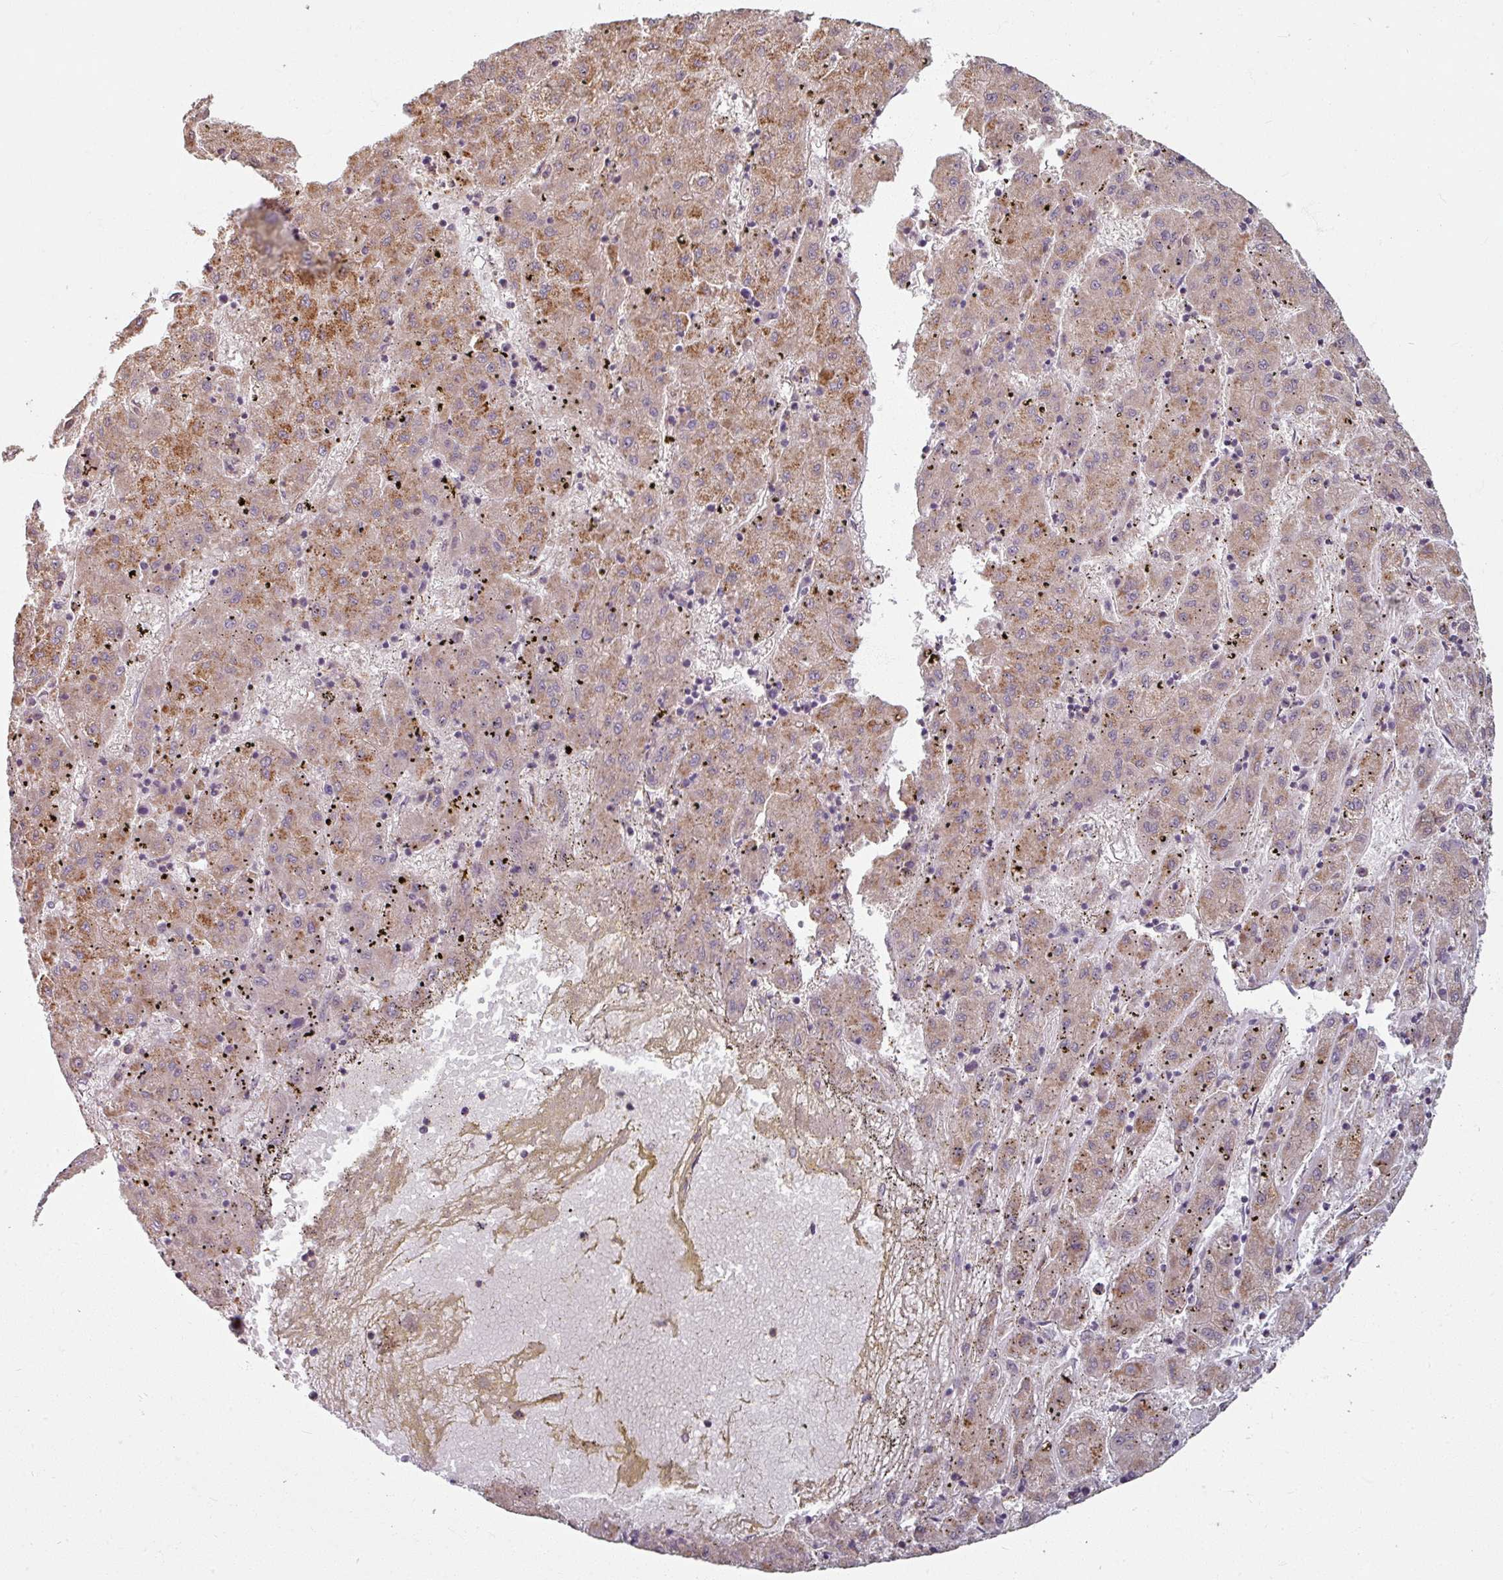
{"staining": {"intensity": "moderate", "quantity": "25%-75%", "location": "cytoplasmic/membranous"}, "tissue": "liver cancer", "cell_type": "Tumor cells", "image_type": "cancer", "snomed": [{"axis": "morphology", "description": "Carcinoma, Hepatocellular, NOS"}, {"axis": "topography", "description": "Liver"}], "caption": "Protein expression analysis of human liver hepatocellular carcinoma reveals moderate cytoplasmic/membranous positivity in about 25%-75% of tumor cells.", "gene": "CCDC68", "patient": {"sex": "male", "age": 72}}